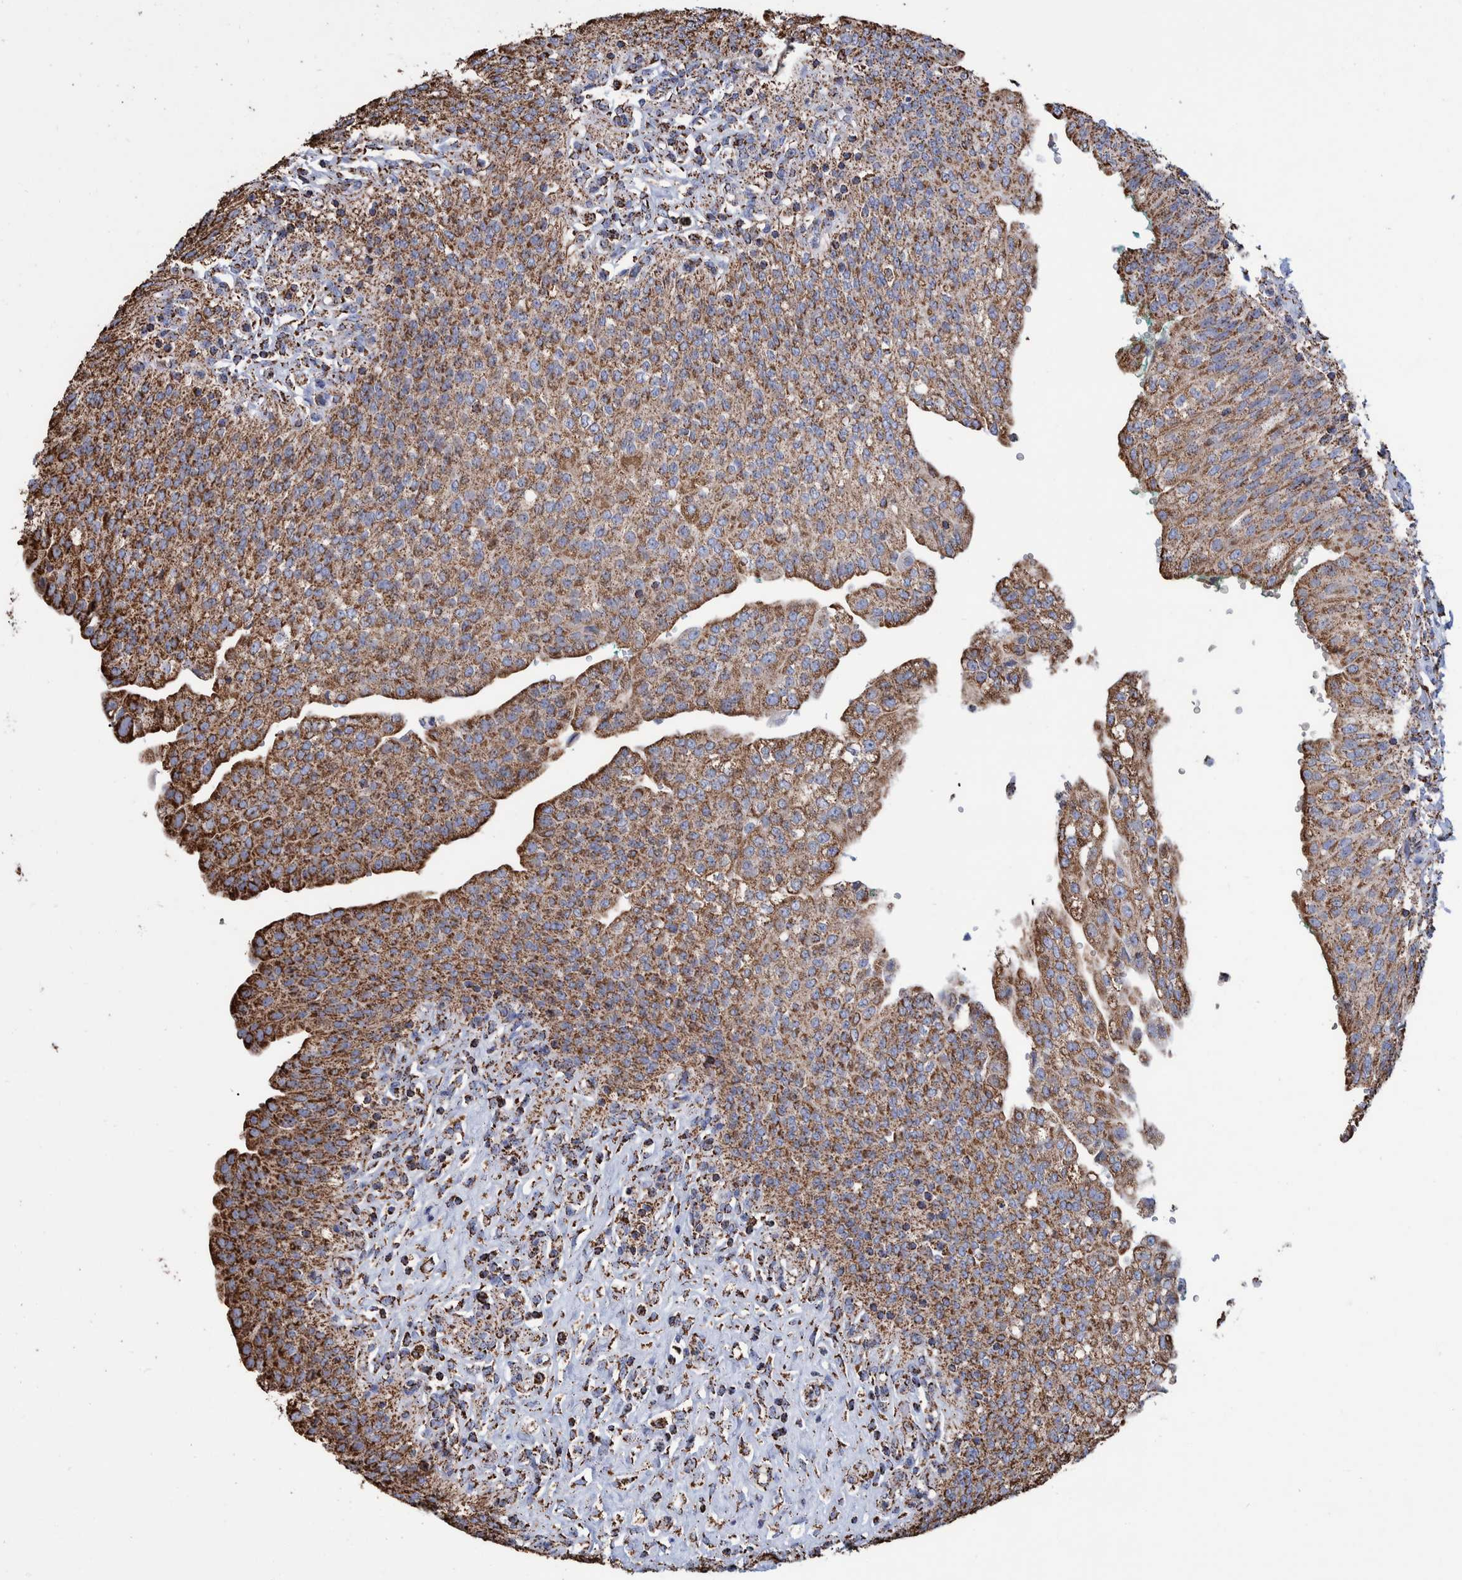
{"staining": {"intensity": "strong", "quantity": ">75%", "location": "cytoplasmic/membranous"}, "tissue": "urinary bladder", "cell_type": "Urothelial cells", "image_type": "normal", "snomed": [{"axis": "morphology", "description": "Urothelial carcinoma, High grade"}, {"axis": "topography", "description": "Urinary bladder"}], "caption": "Unremarkable urinary bladder exhibits strong cytoplasmic/membranous expression in about >75% of urothelial cells.", "gene": "VPS26C", "patient": {"sex": "male", "age": 46}}